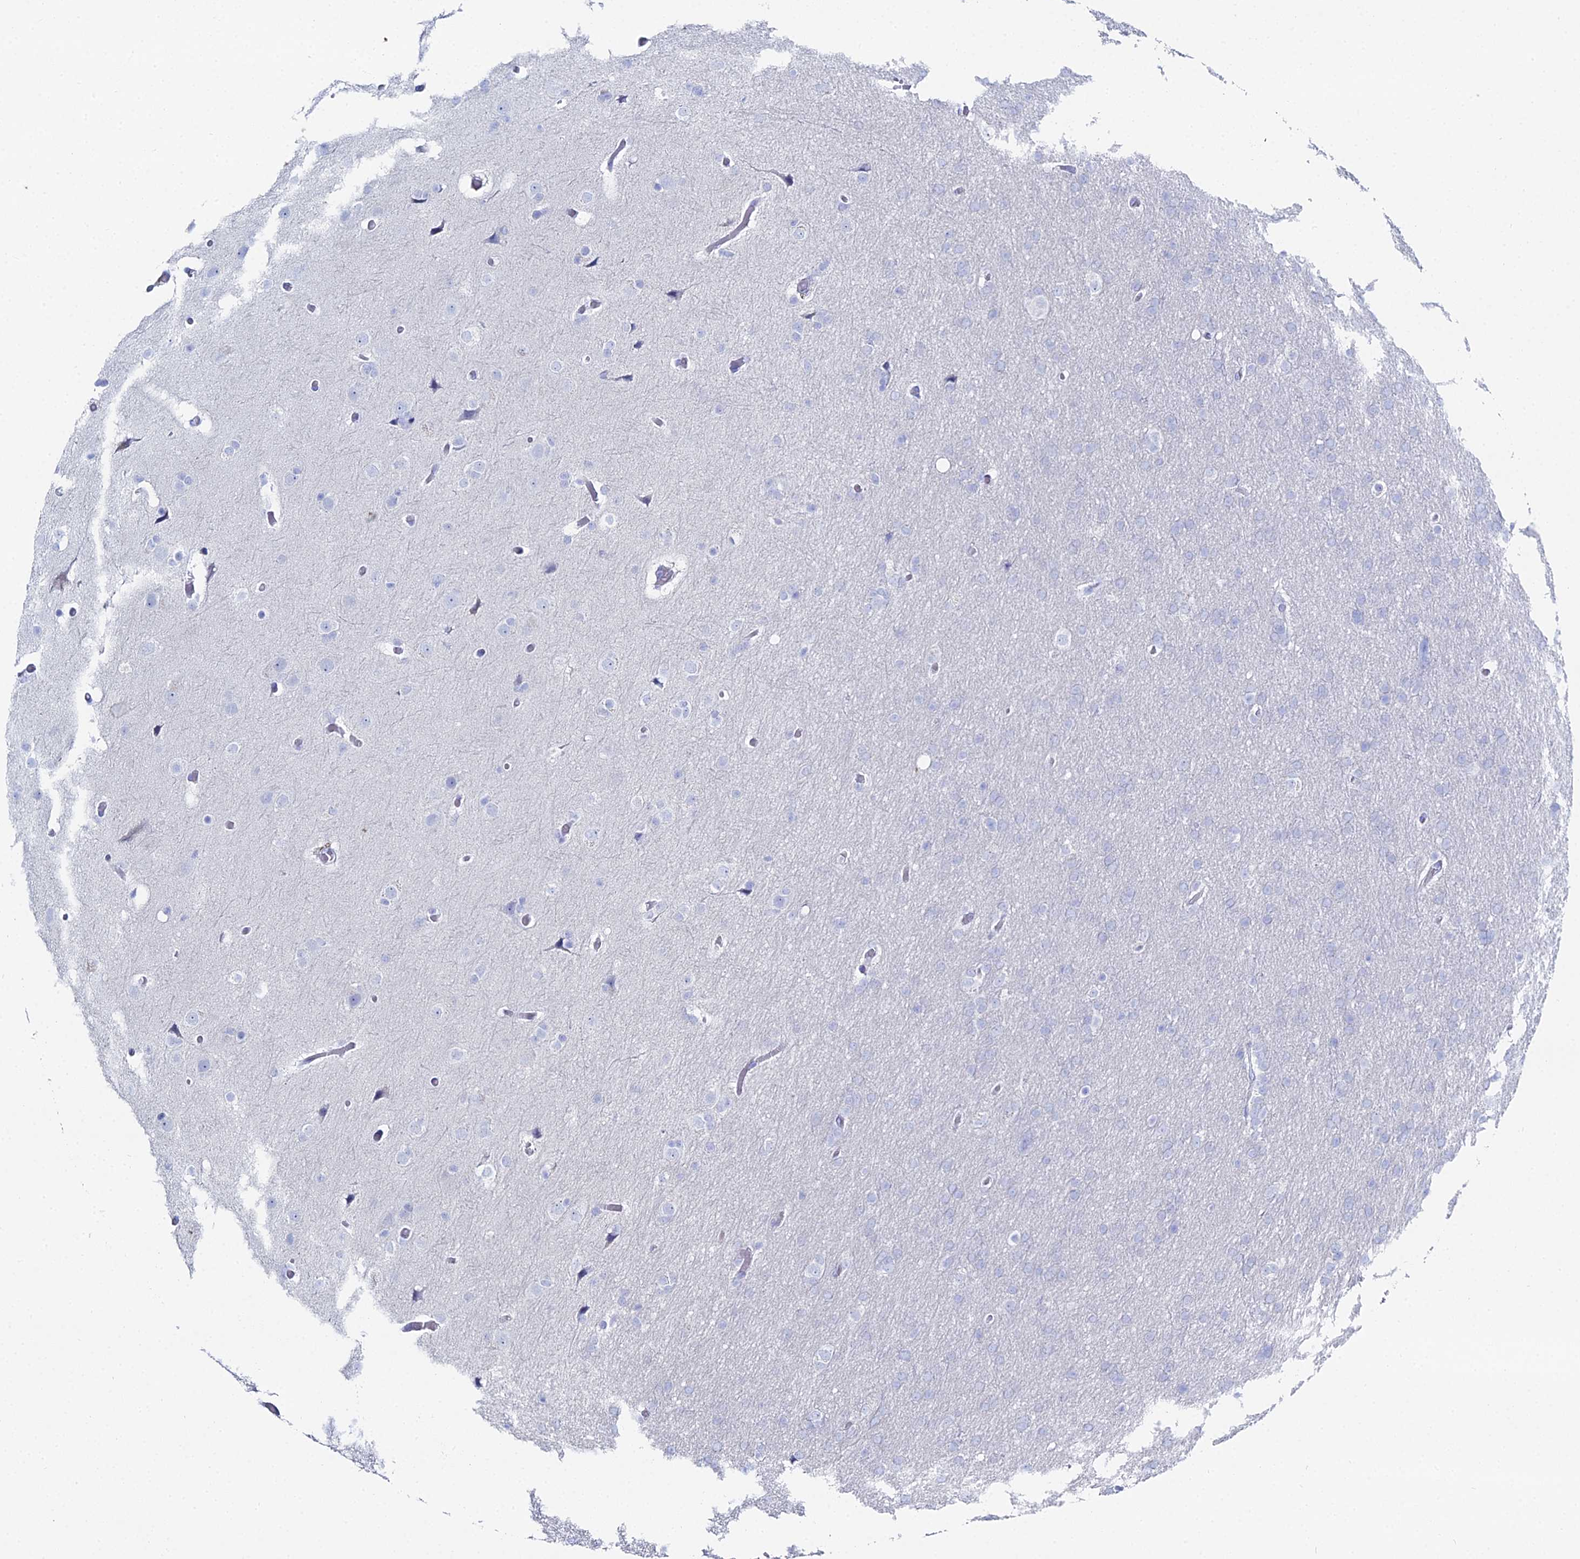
{"staining": {"intensity": "negative", "quantity": "none", "location": "none"}, "tissue": "glioma", "cell_type": "Tumor cells", "image_type": "cancer", "snomed": [{"axis": "morphology", "description": "Glioma, malignant, High grade"}, {"axis": "topography", "description": "Cerebral cortex"}], "caption": "Micrograph shows no protein positivity in tumor cells of malignant glioma (high-grade) tissue.", "gene": "DHX34", "patient": {"sex": "female", "age": 36}}